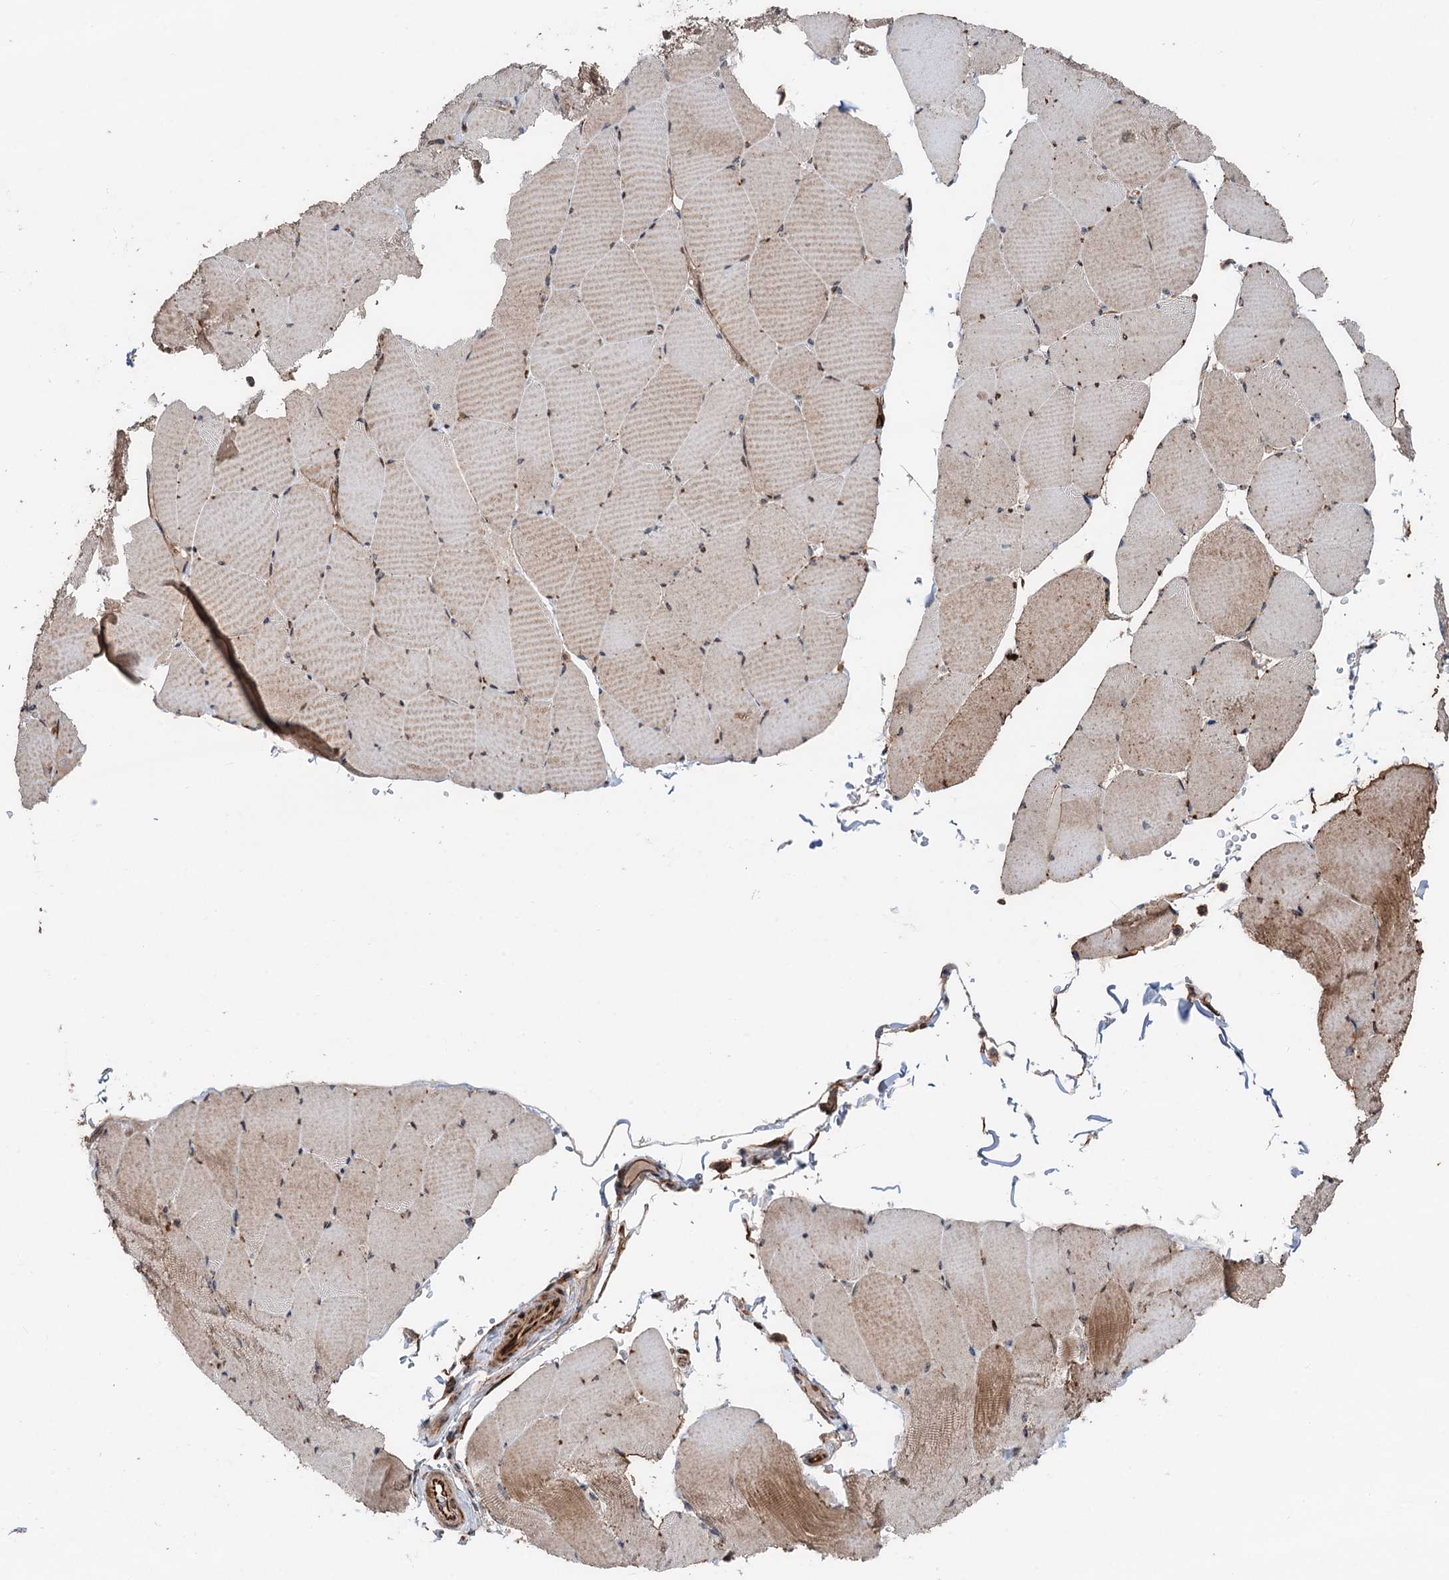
{"staining": {"intensity": "moderate", "quantity": "25%-75%", "location": "cytoplasmic/membranous"}, "tissue": "skeletal muscle", "cell_type": "Myocytes", "image_type": "normal", "snomed": [{"axis": "morphology", "description": "Normal tissue, NOS"}, {"axis": "topography", "description": "Skeletal muscle"}, {"axis": "topography", "description": "Head-Neck"}], "caption": "Approximately 25%-75% of myocytes in benign skeletal muscle demonstrate moderate cytoplasmic/membranous protein expression as visualized by brown immunohistochemical staining.", "gene": "TMA16", "patient": {"sex": "male", "age": 66}}